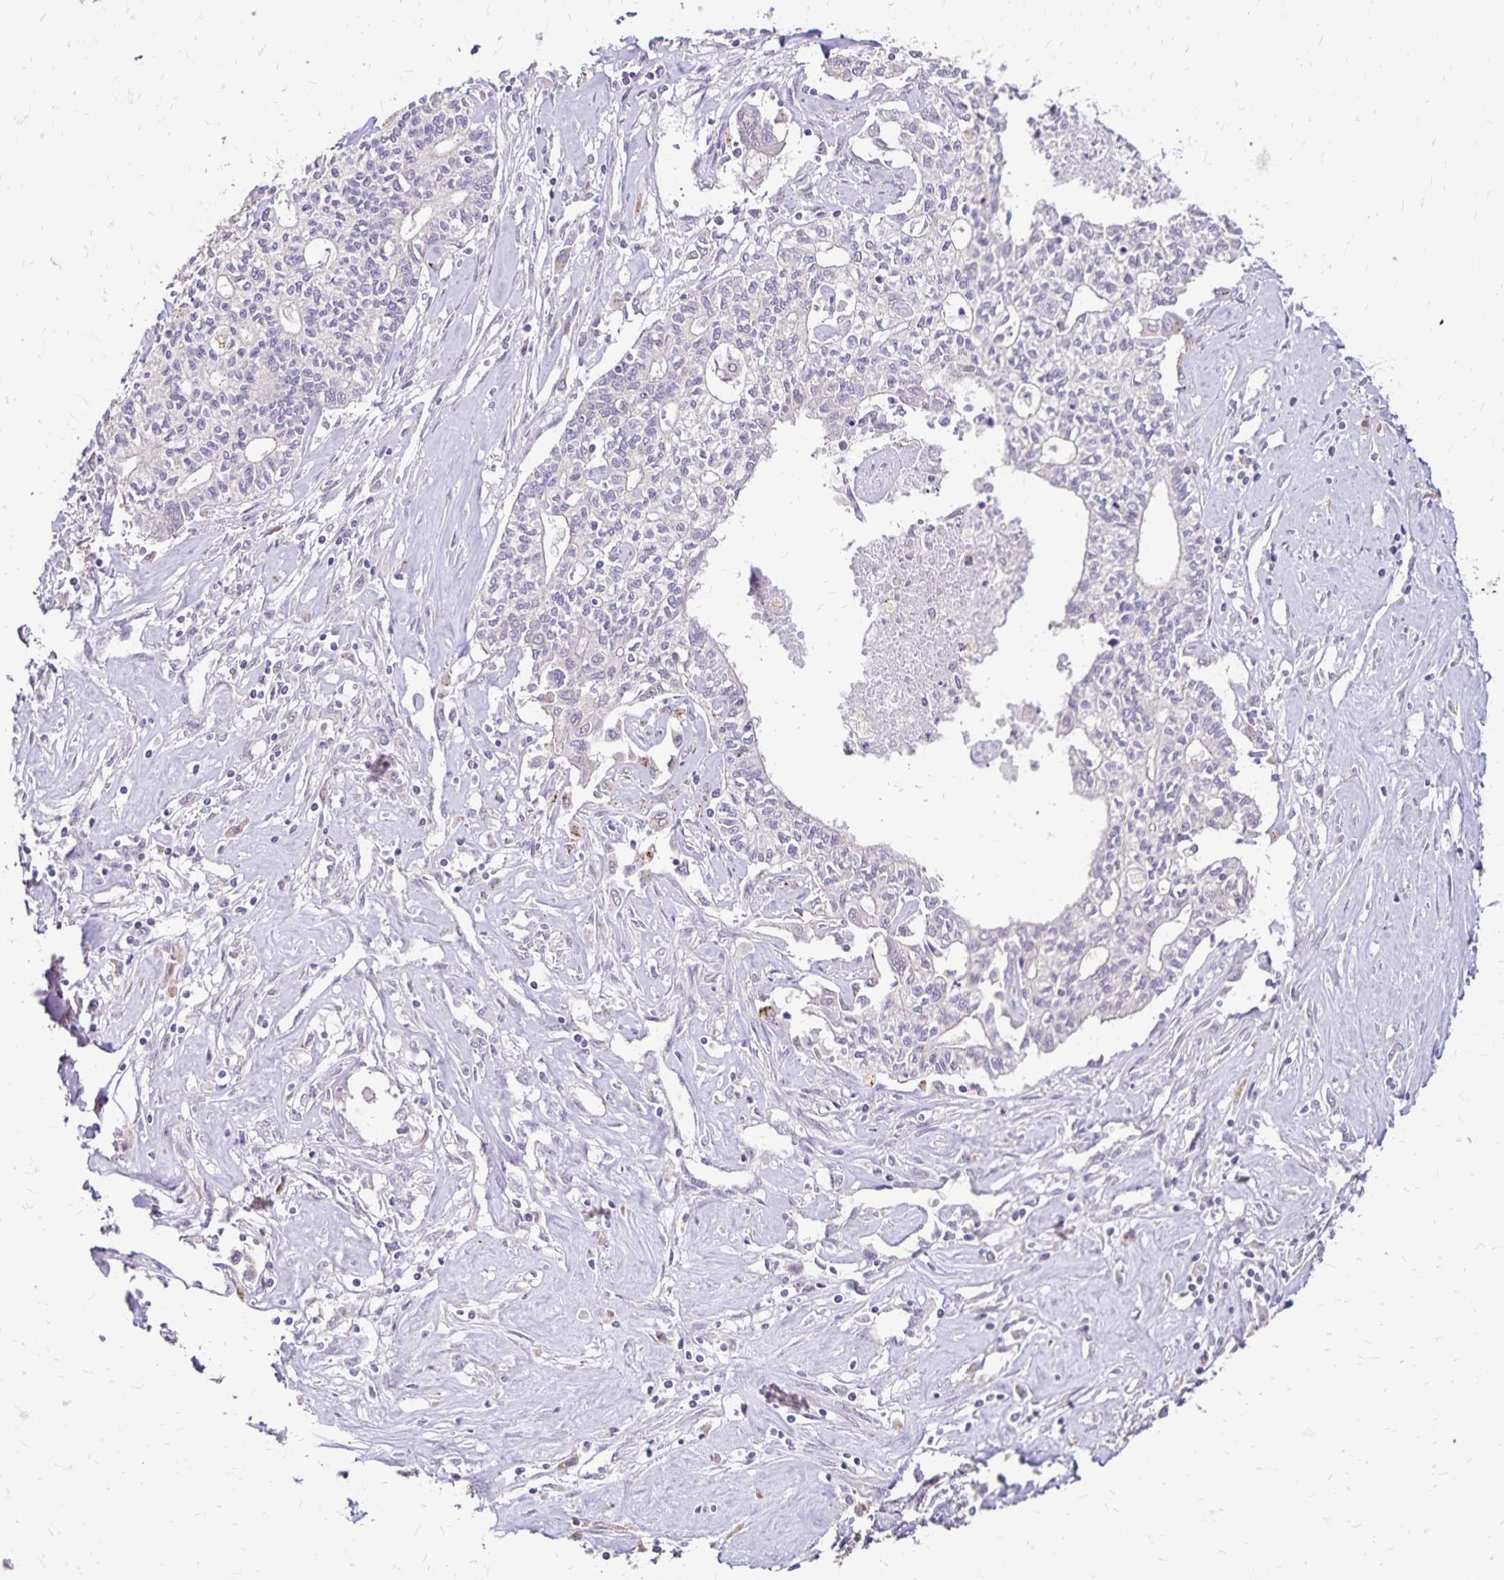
{"staining": {"intensity": "negative", "quantity": "none", "location": "none"}, "tissue": "liver cancer", "cell_type": "Tumor cells", "image_type": "cancer", "snomed": [{"axis": "morphology", "description": "Cholangiocarcinoma"}, {"axis": "topography", "description": "Liver"}], "caption": "Immunohistochemistry (IHC) photomicrograph of human liver cancer stained for a protein (brown), which demonstrates no staining in tumor cells.", "gene": "EMC10", "patient": {"sex": "female", "age": 61}}